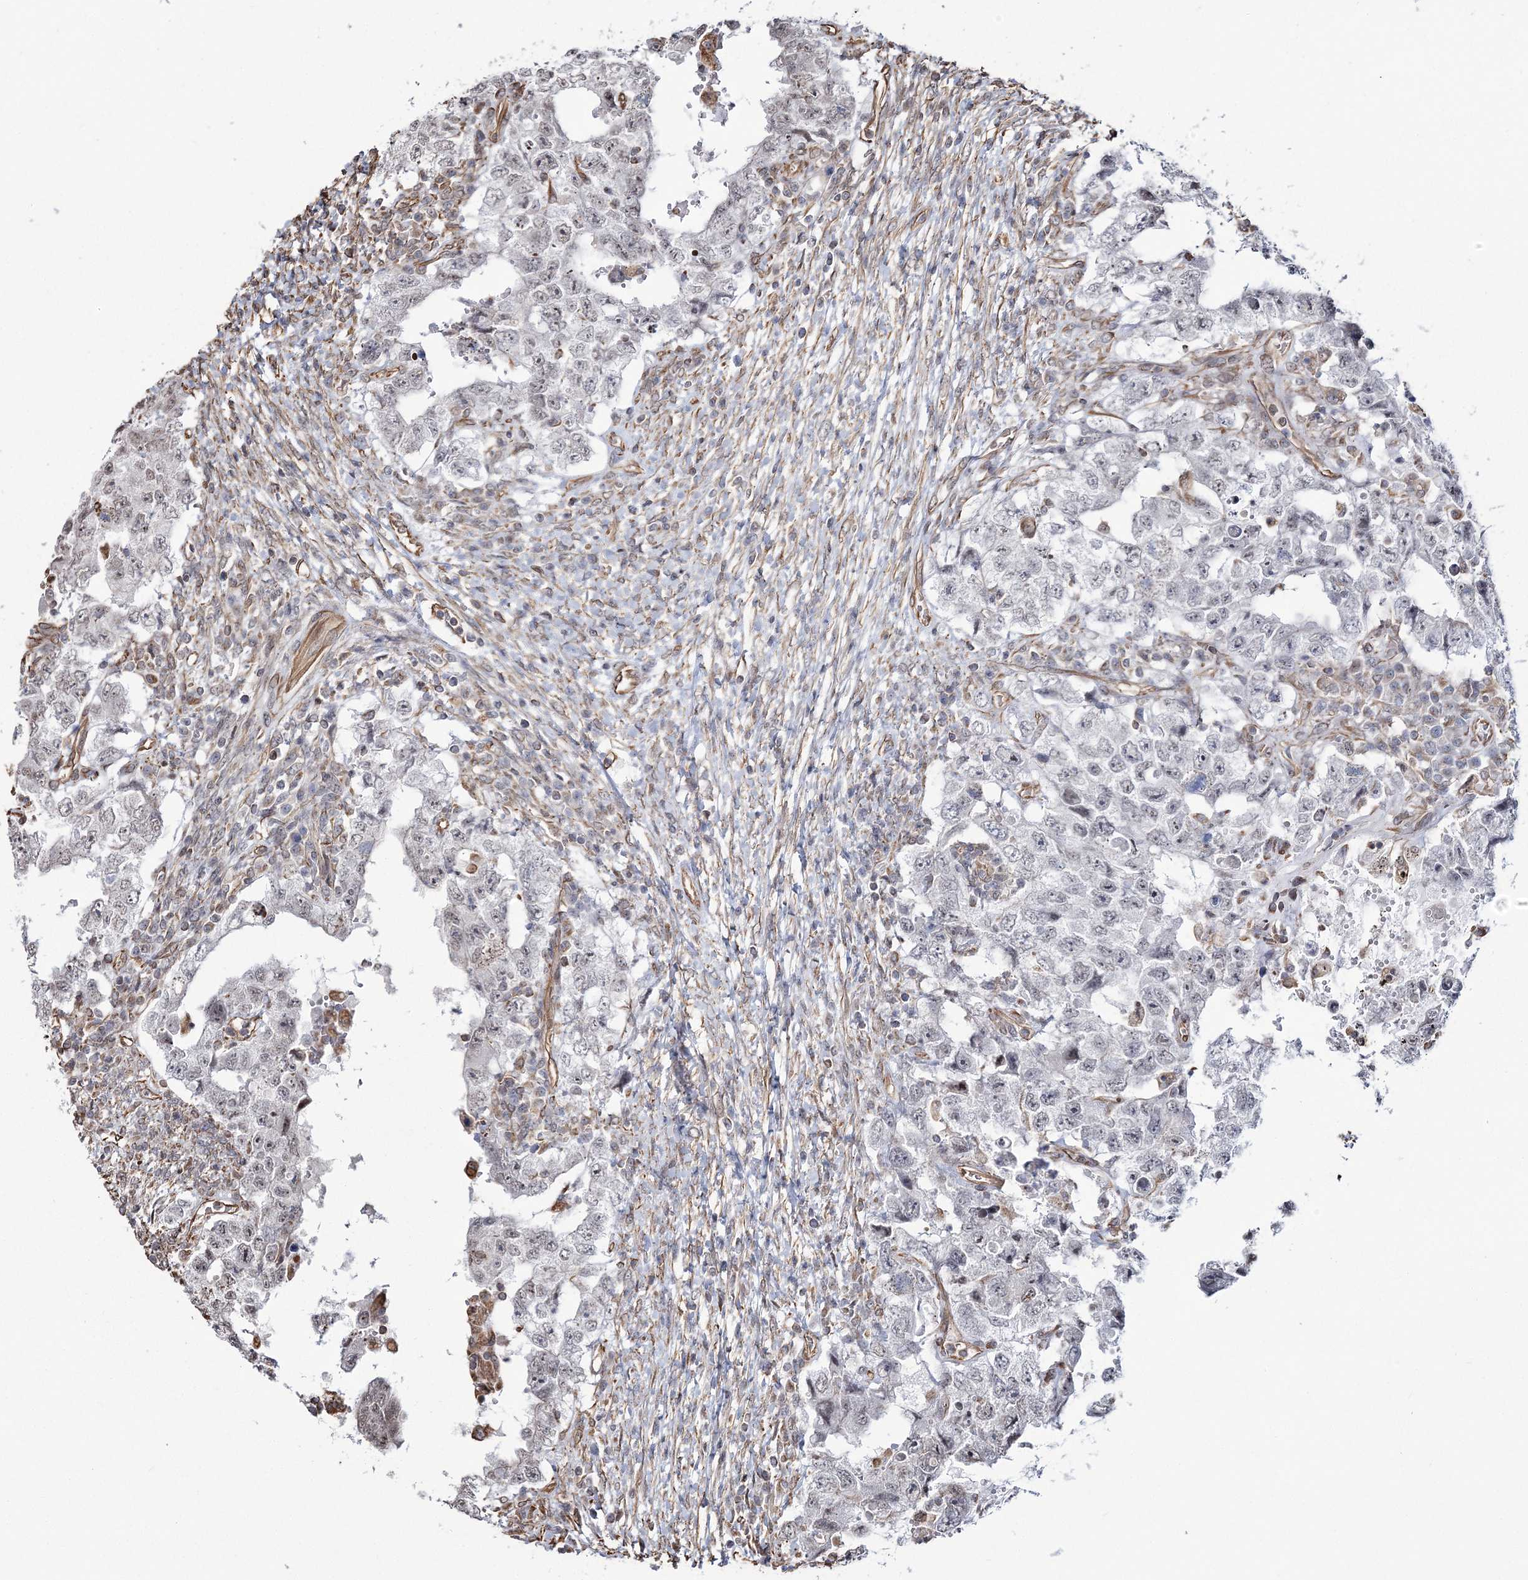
{"staining": {"intensity": "weak", "quantity": "<25%", "location": "nuclear"}, "tissue": "testis cancer", "cell_type": "Tumor cells", "image_type": "cancer", "snomed": [{"axis": "morphology", "description": "Carcinoma, Embryonal, NOS"}, {"axis": "topography", "description": "Testis"}], "caption": "Testis embryonal carcinoma was stained to show a protein in brown. There is no significant positivity in tumor cells.", "gene": "ATP11B", "patient": {"sex": "male", "age": 26}}